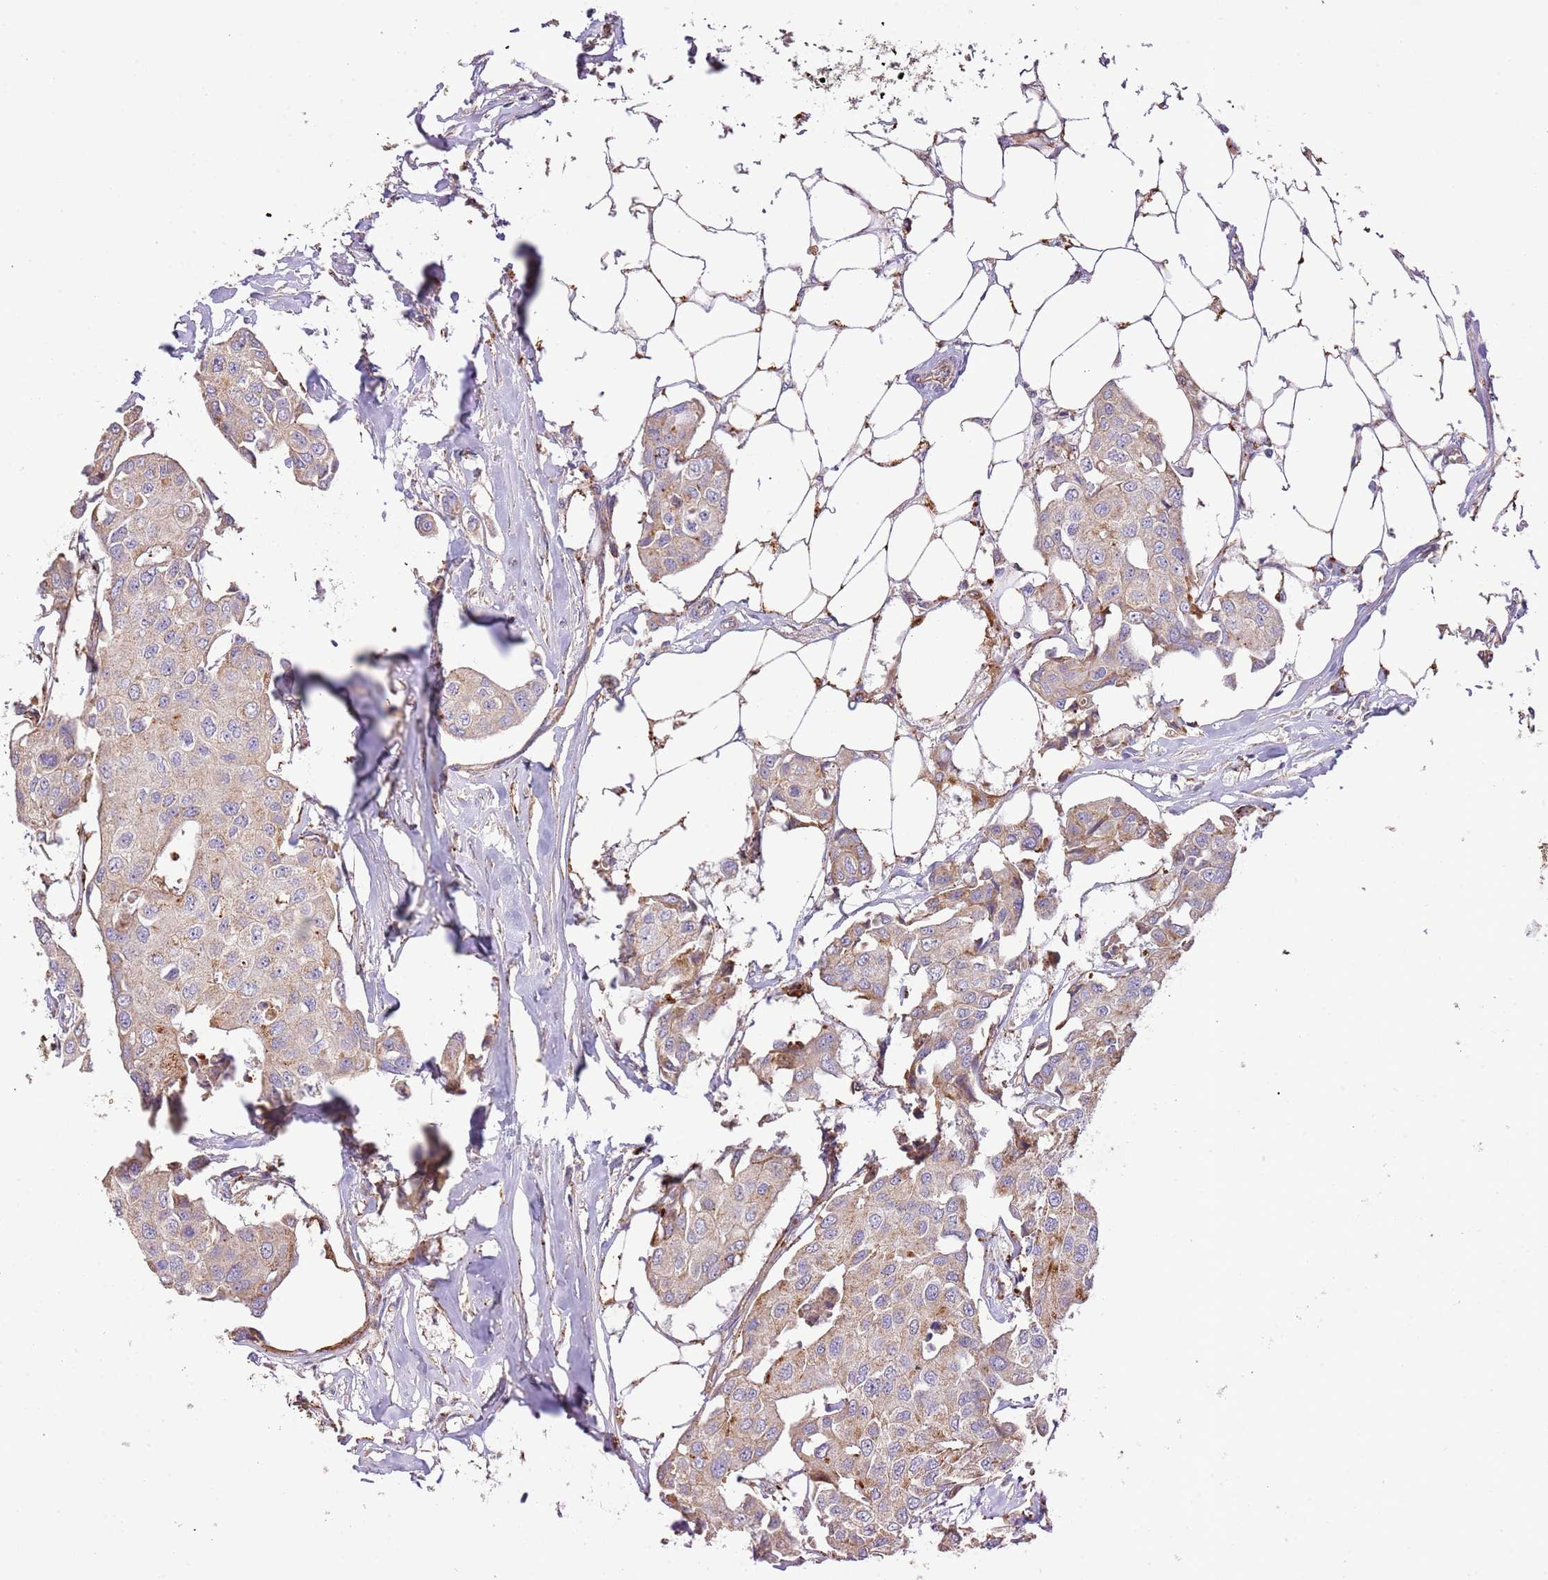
{"staining": {"intensity": "weak", "quantity": ">75%", "location": "cytoplasmic/membranous"}, "tissue": "breast cancer", "cell_type": "Tumor cells", "image_type": "cancer", "snomed": [{"axis": "morphology", "description": "Duct carcinoma"}, {"axis": "topography", "description": "Breast"}, {"axis": "topography", "description": "Lymph node"}], "caption": "Breast infiltrating ductal carcinoma tissue demonstrates weak cytoplasmic/membranous staining in approximately >75% of tumor cells, visualized by immunohistochemistry. (Brightfield microscopy of DAB IHC at high magnification).", "gene": "DOCK6", "patient": {"sex": "female", "age": 80}}